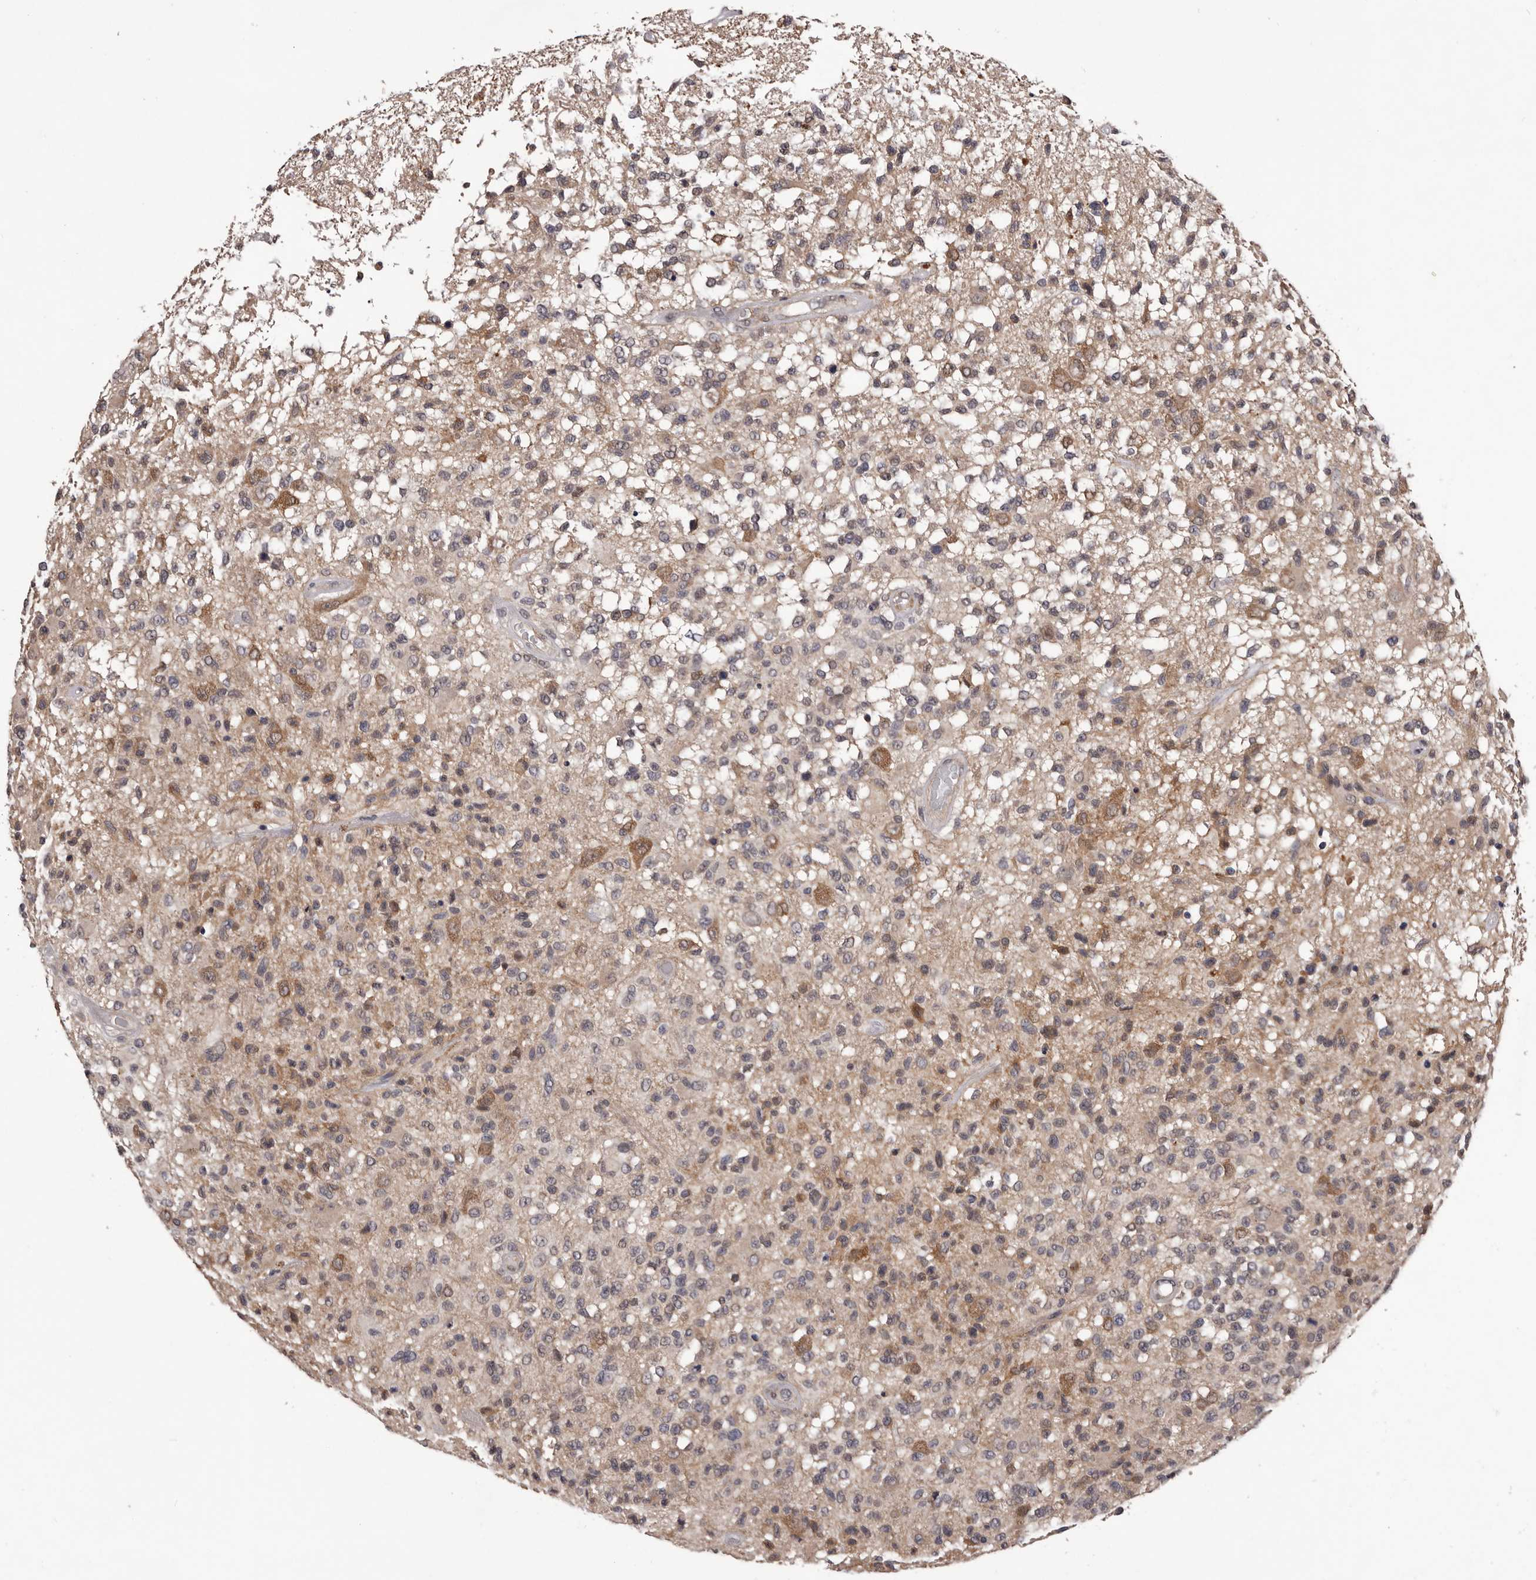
{"staining": {"intensity": "weak", "quantity": "25%-75%", "location": "cytoplasmic/membranous"}, "tissue": "glioma", "cell_type": "Tumor cells", "image_type": "cancer", "snomed": [{"axis": "morphology", "description": "Glioma, malignant, High grade"}, {"axis": "morphology", "description": "Glioblastoma, NOS"}, {"axis": "topography", "description": "Brain"}], "caption": "The image exhibits a brown stain indicating the presence of a protein in the cytoplasmic/membranous of tumor cells in glioblastoma.", "gene": "CELF3", "patient": {"sex": "male", "age": 60}}